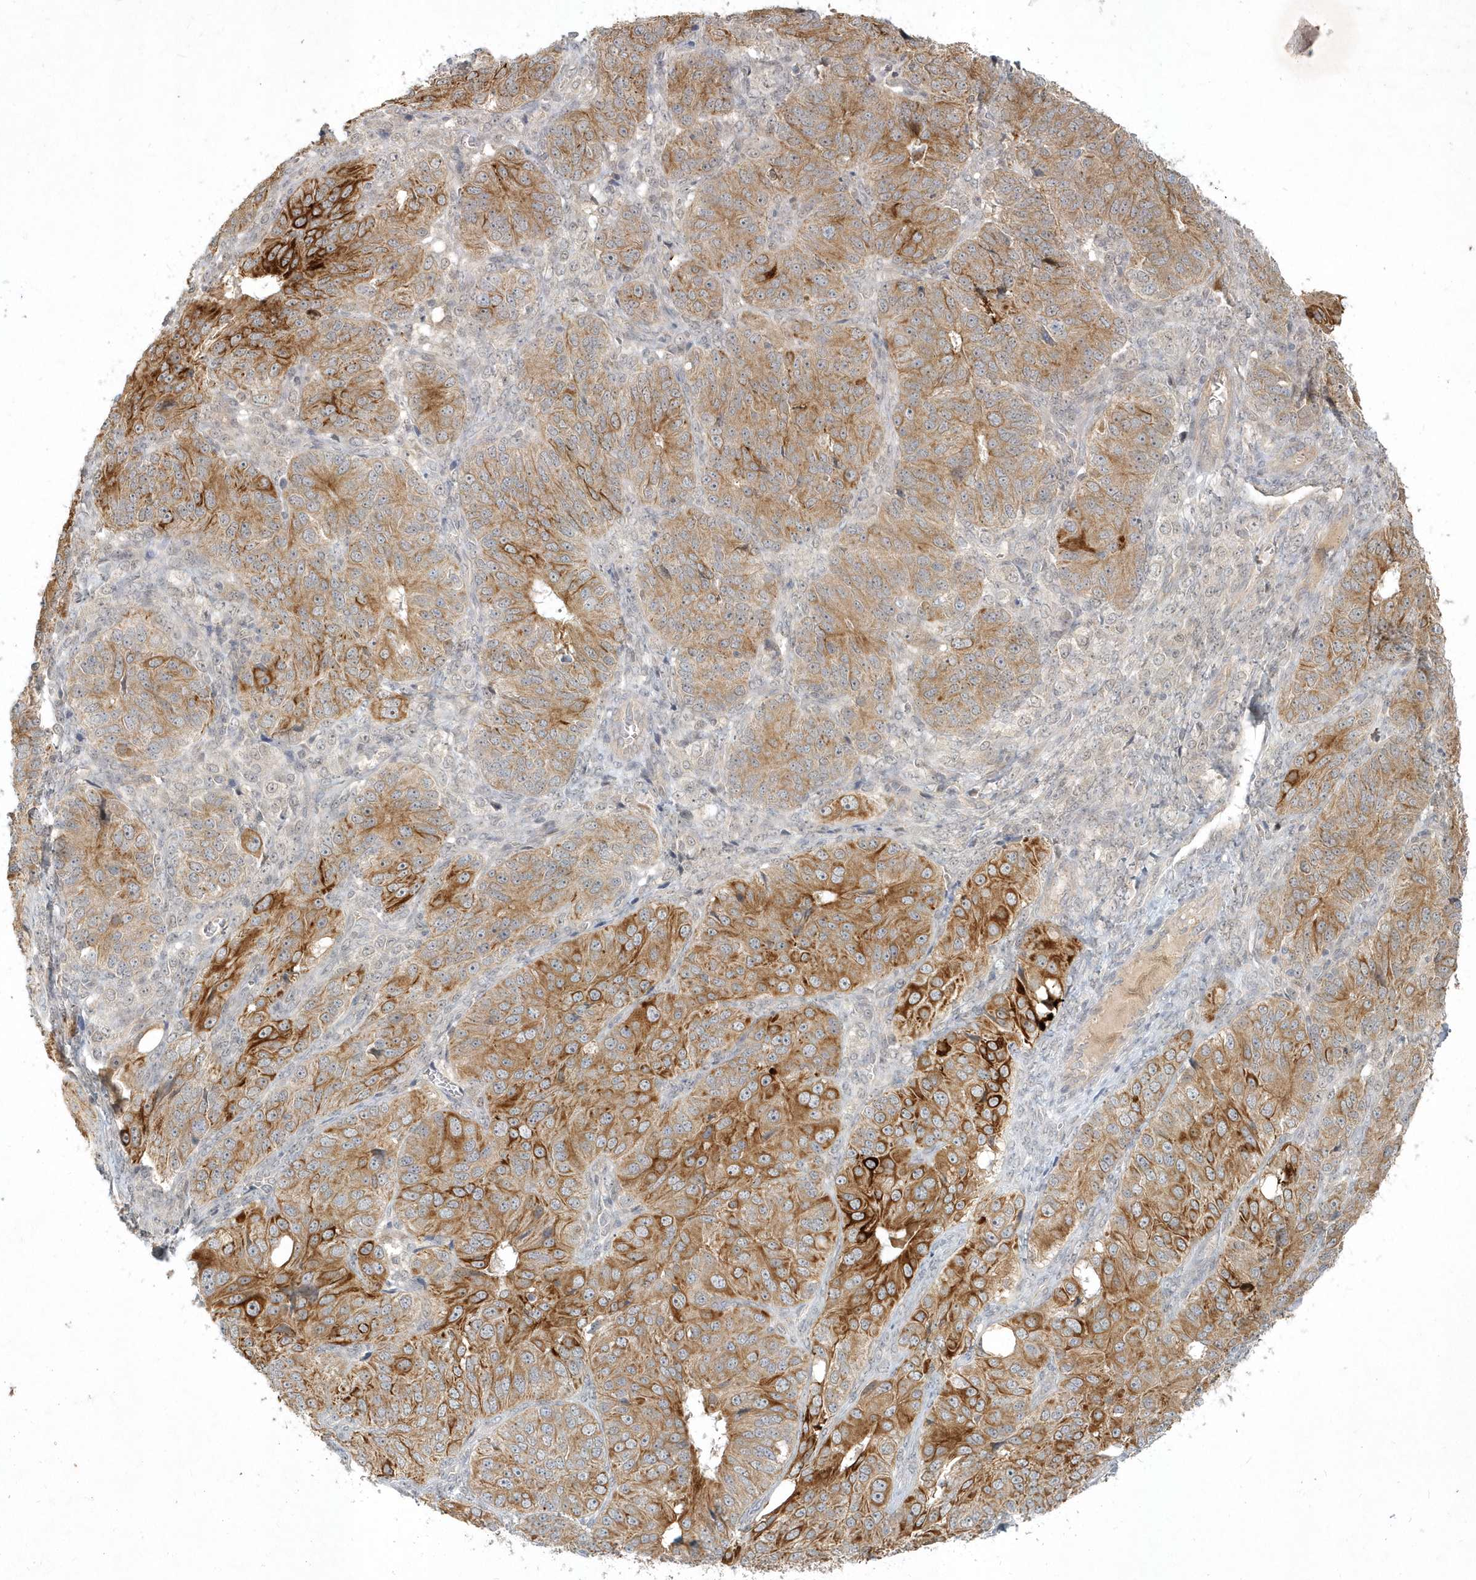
{"staining": {"intensity": "strong", "quantity": ">75%", "location": "cytoplasmic/membranous"}, "tissue": "ovarian cancer", "cell_type": "Tumor cells", "image_type": "cancer", "snomed": [{"axis": "morphology", "description": "Carcinoma, endometroid"}, {"axis": "topography", "description": "Ovary"}], "caption": "Protein positivity by immunohistochemistry shows strong cytoplasmic/membranous expression in about >75% of tumor cells in ovarian cancer (endometroid carcinoma). (brown staining indicates protein expression, while blue staining denotes nuclei).", "gene": "BOD1", "patient": {"sex": "female", "age": 51}}